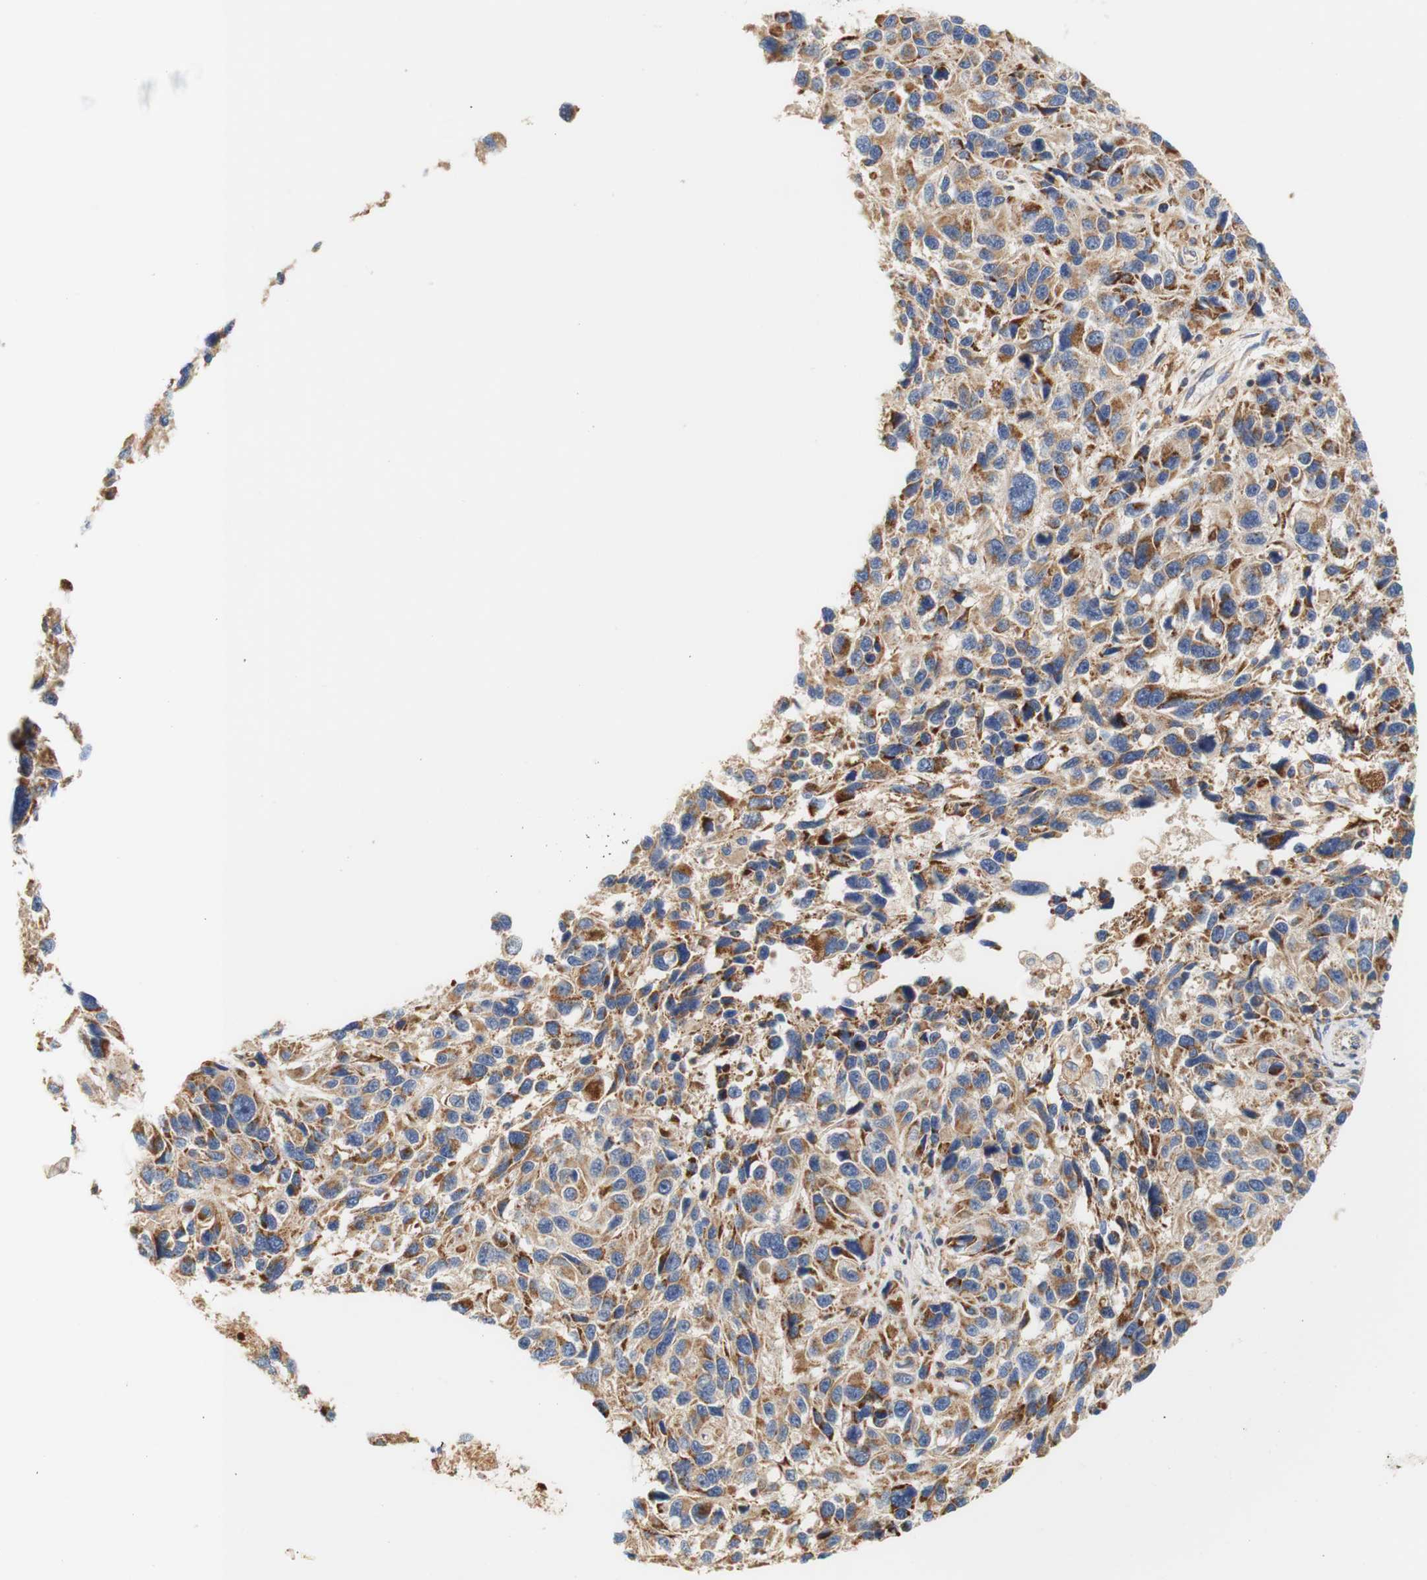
{"staining": {"intensity": "strong", "quantity": ">75%", "location": "cytoplasmic/membranous"}, "tissue": "melanoma", "cell_type": "Tumor cells", "image_type": "cancer", "snomed": [{"axis": "morphology", "description": "Malignant melanoma, NOS"}, {"axis": "topography", "description": "Skin"}], "caption": "Malignant melanoma tissue demonstrates strong cytoplasmic/membranous staining in about >75% of tumor cells, visualized by immunohistochemistry. The protein of interest is shown in brown color, while the nuclei are stained blue.", "gene": "PCDH7", "patient": {"sex": "male", "age": 53}}